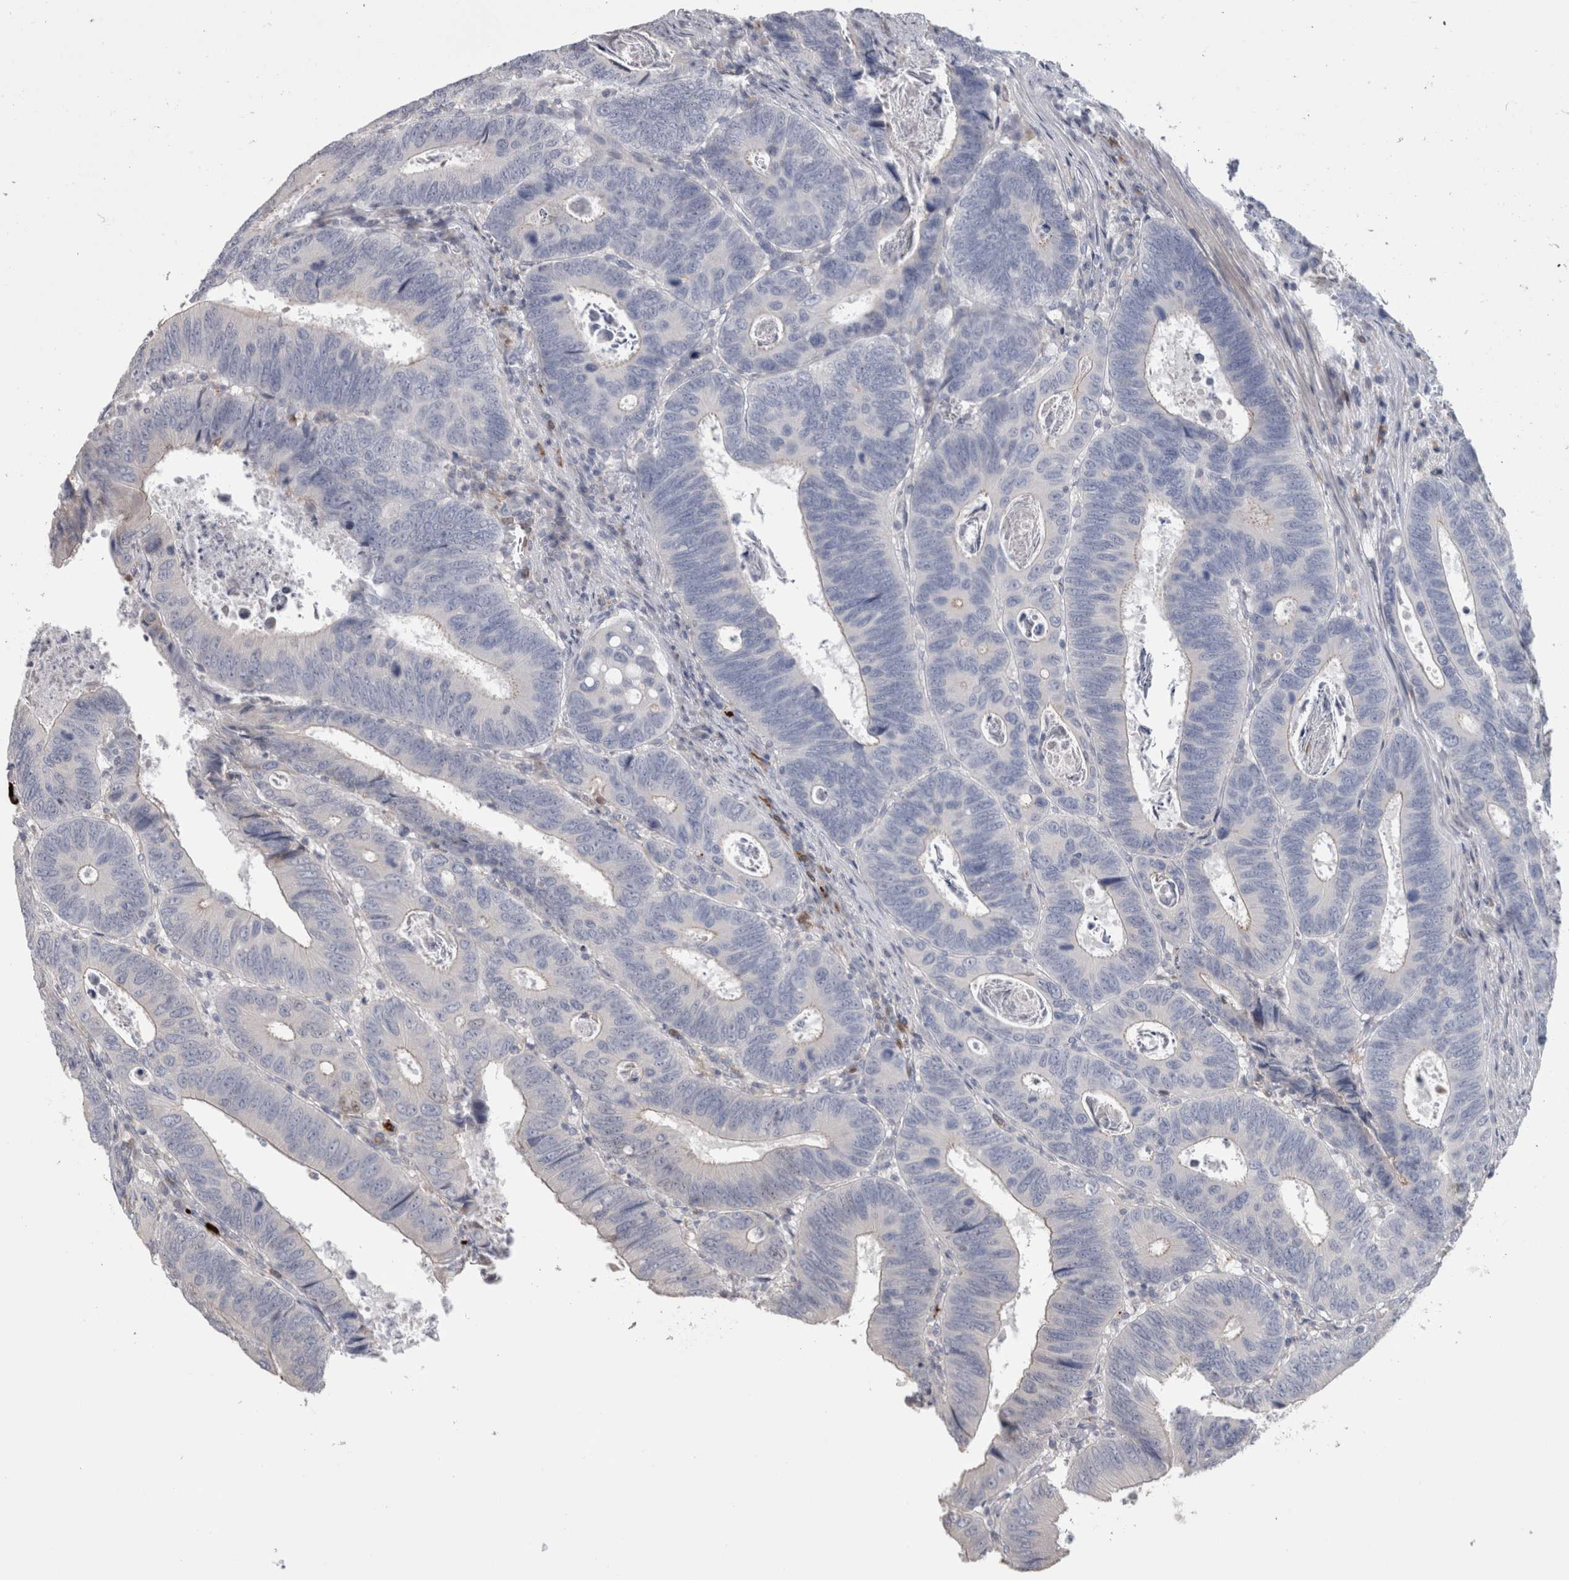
{"staining": {"intensity": "negative", "quantity": "none", "location": "none"}, "tissue": "colorectal cancer", "cell_type": "Tumor cells", "image_type": "cancer", "snomed": [{"axis": "morphology", "description": "Adenocarcinoma, NOS"}, {"axis": "topography", "description": "Colon"}], "caption": "Colorectal cancer was stained to show a protein in brown. There is no significant positivity in tumor cells.", "gene": "IL33", "patient": {"sex": "male", "age": 72}}